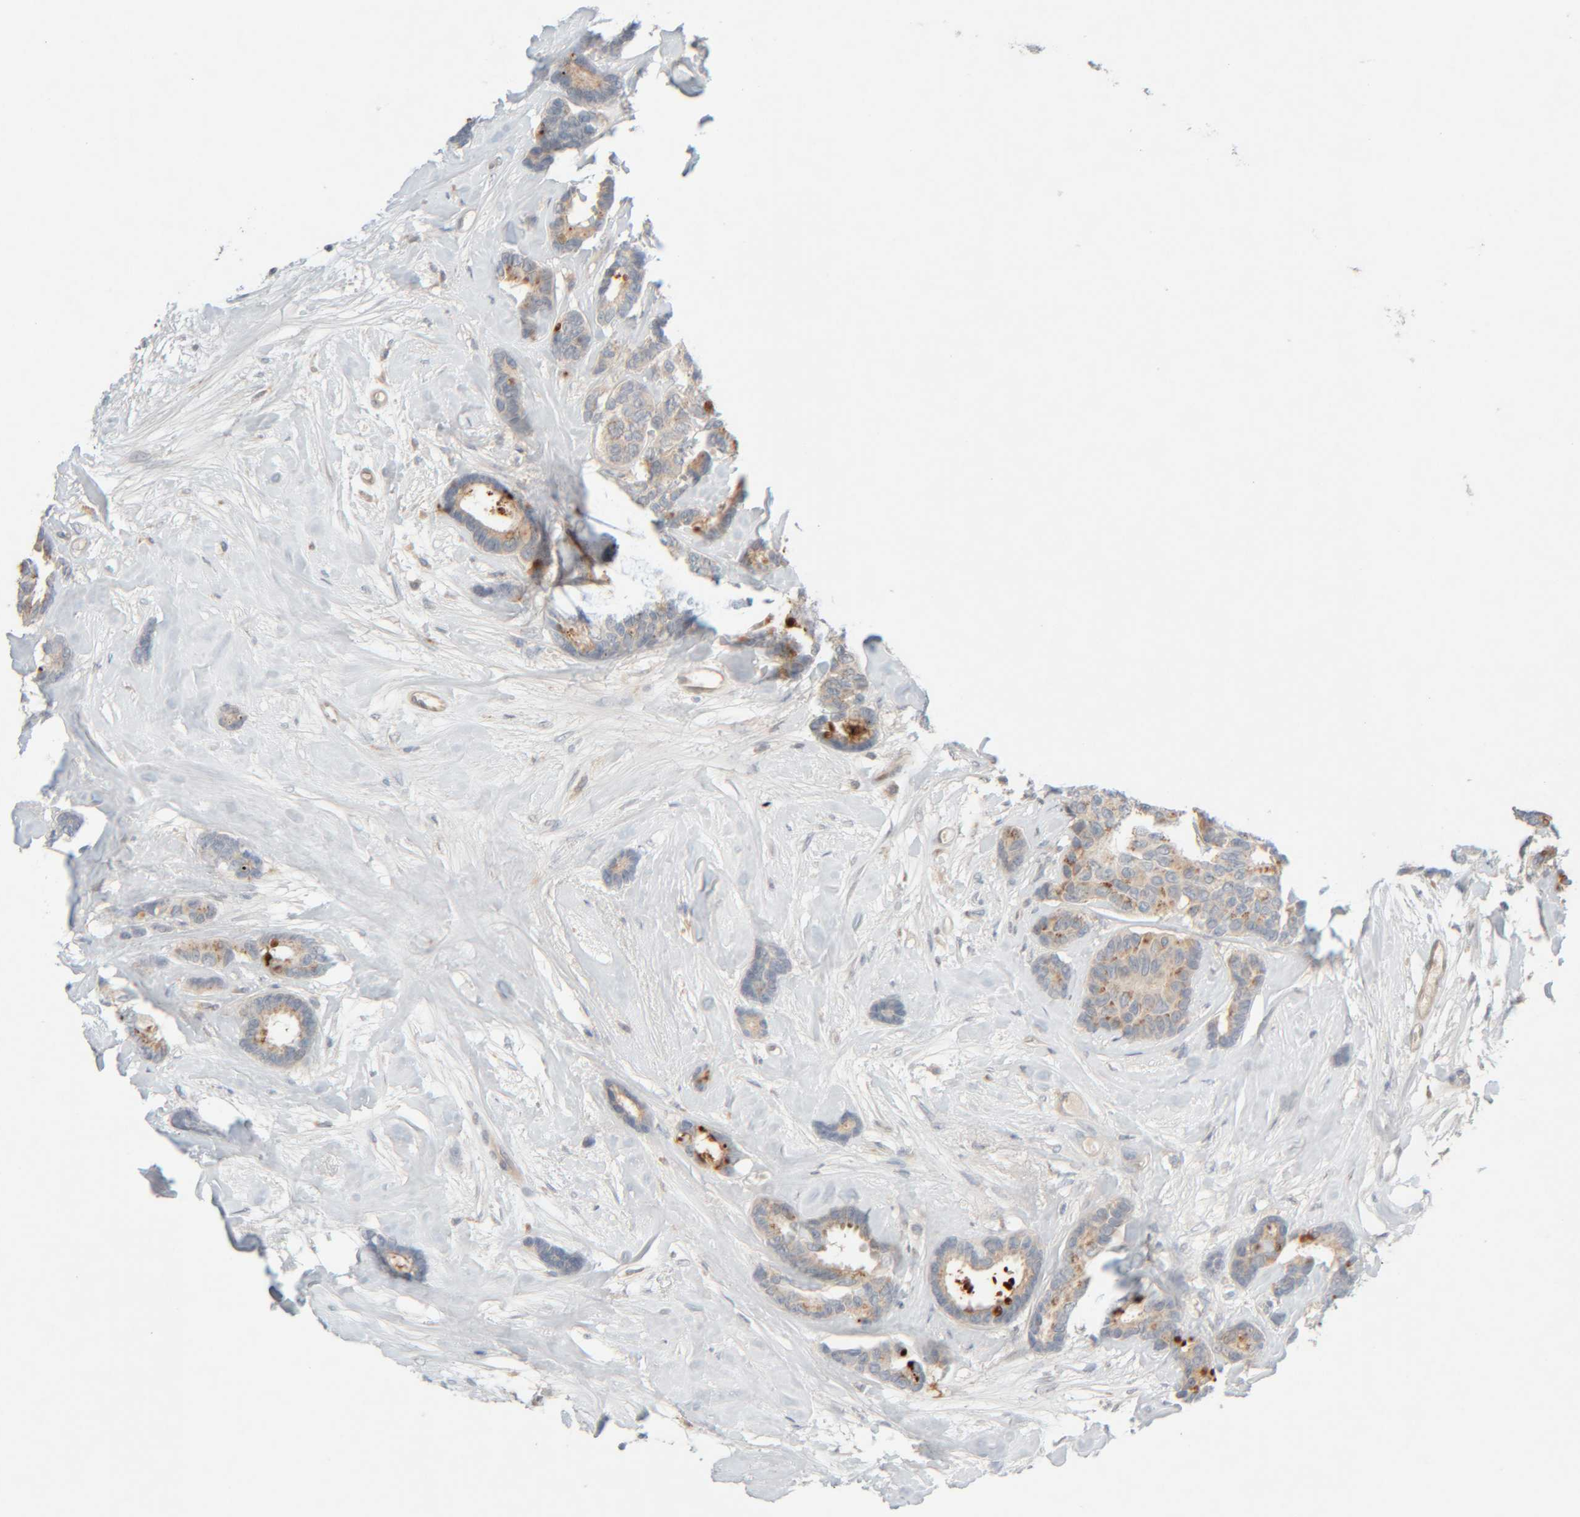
{"staining": {"intensity": "moderate", "quantity": "<25%", "location": "cytoplasmic/membranous"}, "tissue": "breast cancer", "cell_type": "Tumor cells", "image_type": "cancer", "snomed": [{"axis": "morphology", "description": "Duct carcinoma"}, {"axis": "topography", "description": "Breast"}], "caption": "Intraductal carcinoma (breast) stained with a protein marker demonstrates moderate staining in tumor cells.", "gene": "CHKA", "patient": {"sex": "female", "age": 87}}